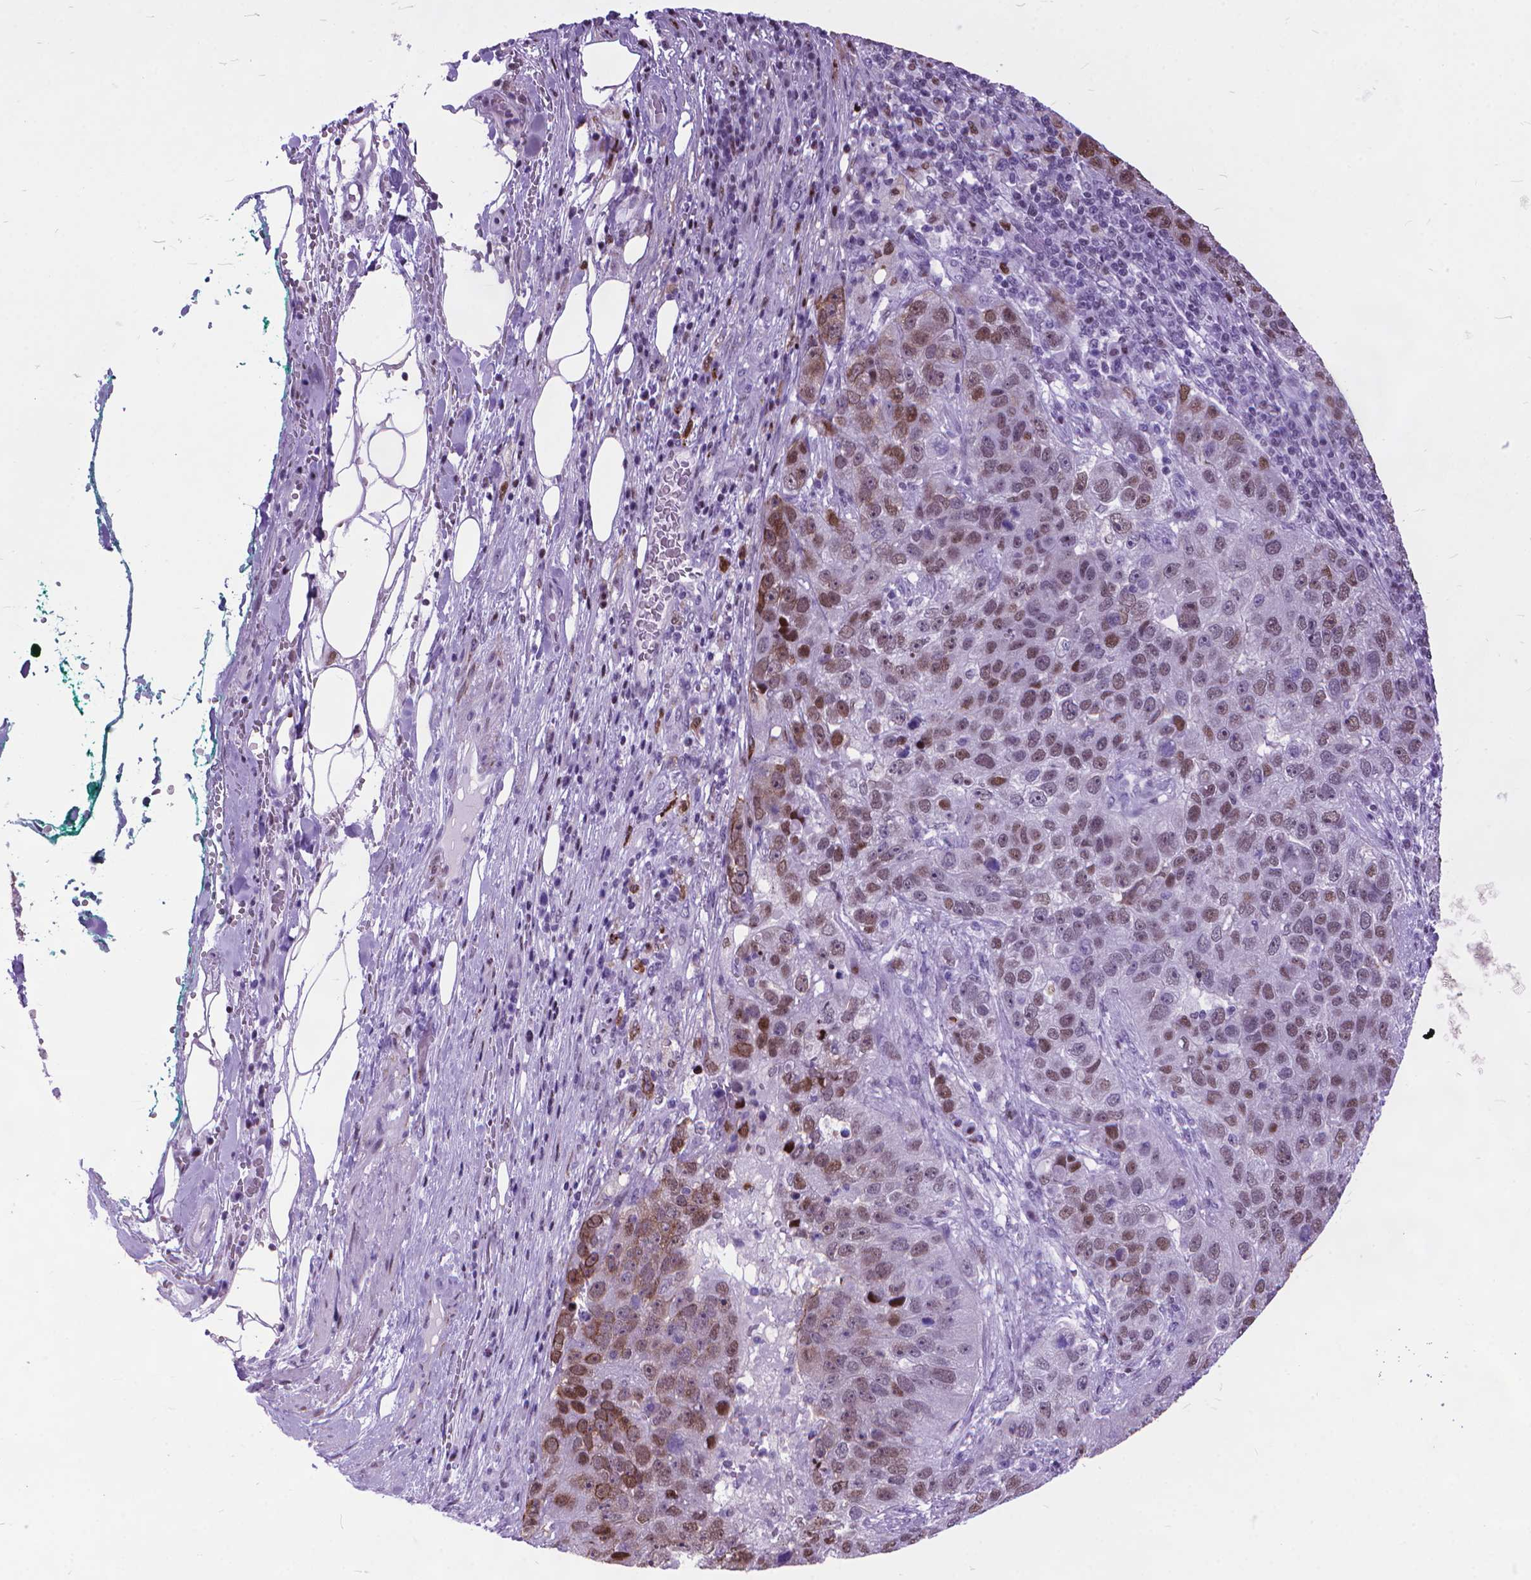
{"staining": {"intensity": "moderate", "quantity": "25%-75%", "location": "nuclear"}, "tissue": "pancreatic cancer", "cell_type": "Tumor cells", "image_type": "cancer", "snomed": [{"axis": "morphology", "description": "Adenocarcinoma, NOS"}, {"axis": "topography", "description": "Pancreas"}], "caption": "Moderate nuclear protein expression is appreciated in approximately 25%-75% of tumor cells in pancreatic cancer.", "gene": "POLE4", "patient": {"sex": "female", "age": 61}}